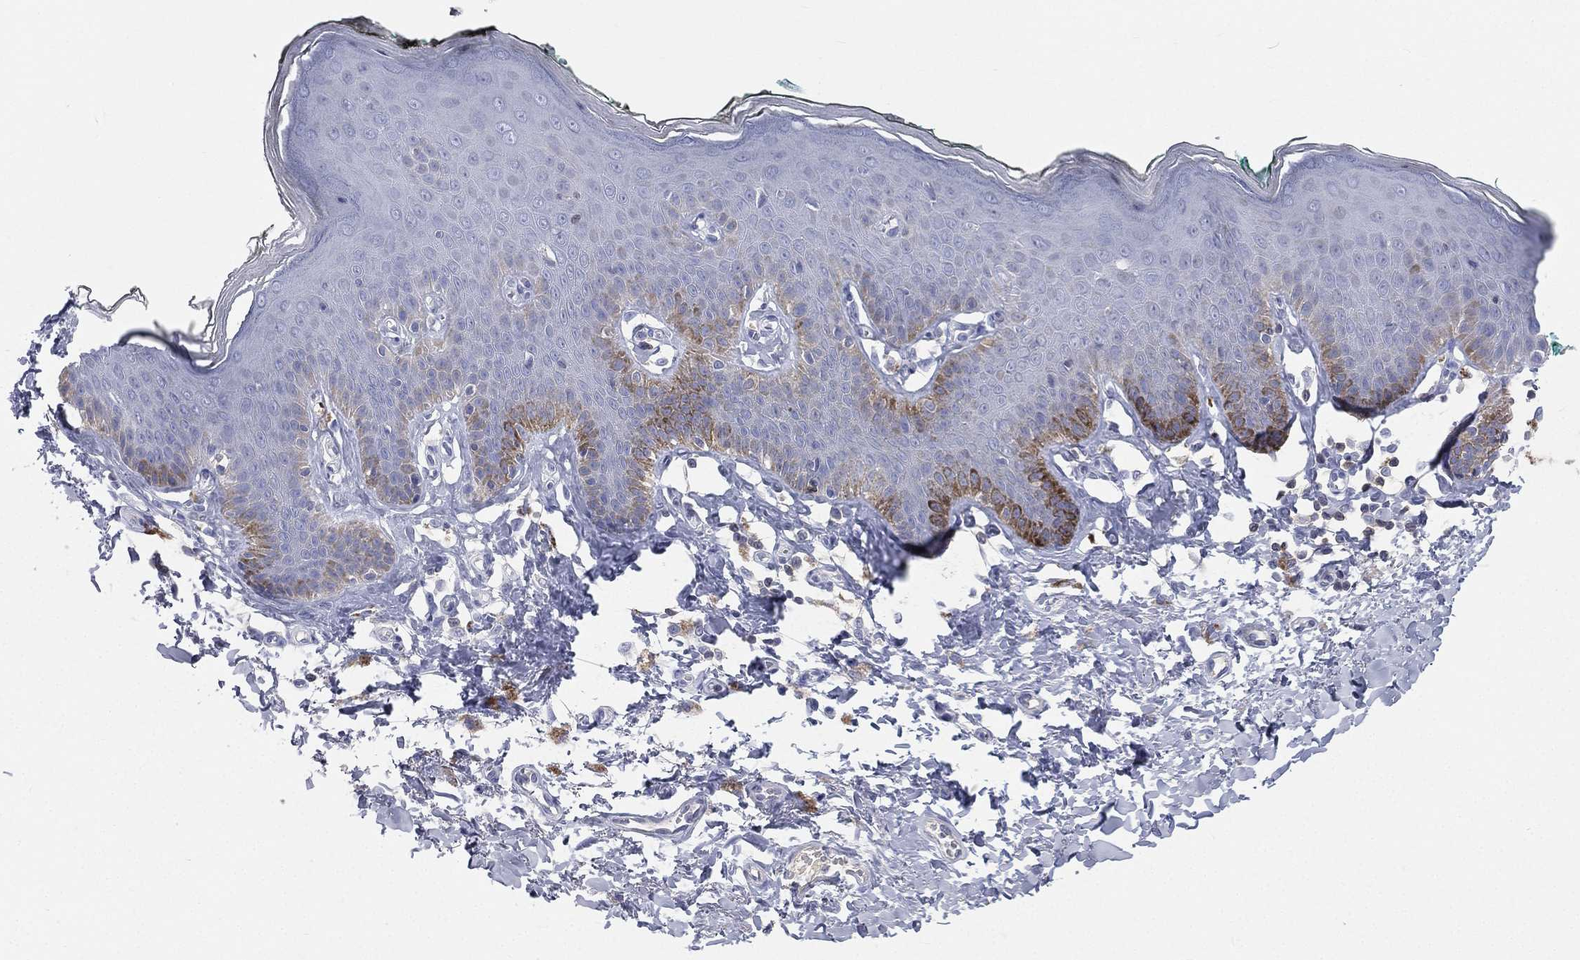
{"staining": {"intensity": "negative", "quantity": "none", "location": "none"}, "tissue": "vagina", "cell_type": "Squamous epithelial cells", "image_type": "normal", "snomed": [{"axis": "morphology", "description": "Normal tissue, NOS"}, {"axis": "topography", "description": "Vagina"}], "caption": "Immunohistochemical staining of benign vagina reveals no significant expression in squamous epithelial cells.", "gene": "CD3D", "patient": {"sex": "female", "age": 66}}